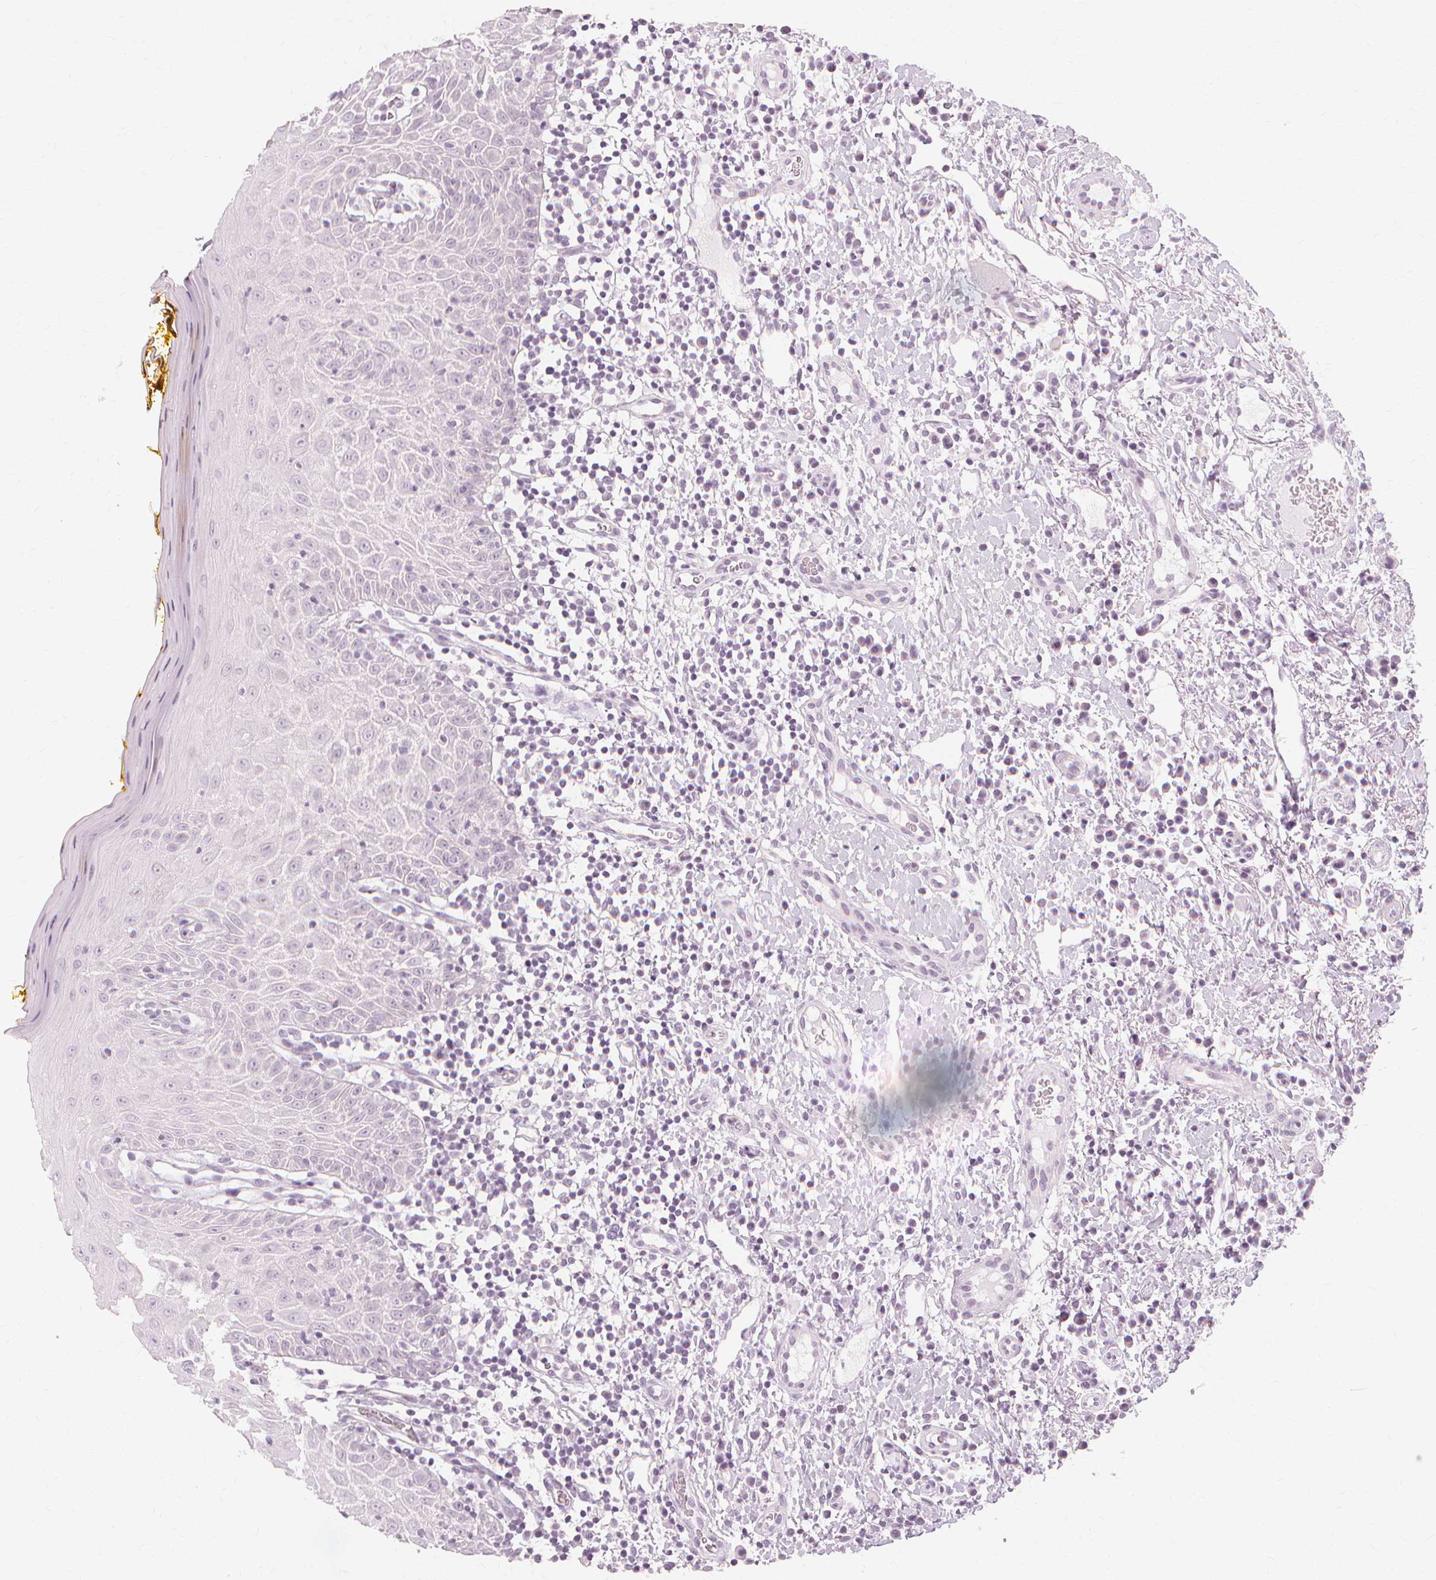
{"staining": {"intensity": "negative", "quantity": "none", "location": "none"}, "tissue": "oral mucosa", "cell_type": "Squamous epithelial cells", "image_type": "normal", "snomed": [{"axis": "morphology", "description": "Normal tissue, NOS"}, {"axis": "topography", "description": "Oral tissue"}, {"axis": "topography", "description": "Tounge, NOS"}], "caption": "Squamous epithelial cells show no significant protein expression in normal oral mucosa.", "gene": "NXPE1", "patient": {"sex": "female", "age": 58}}